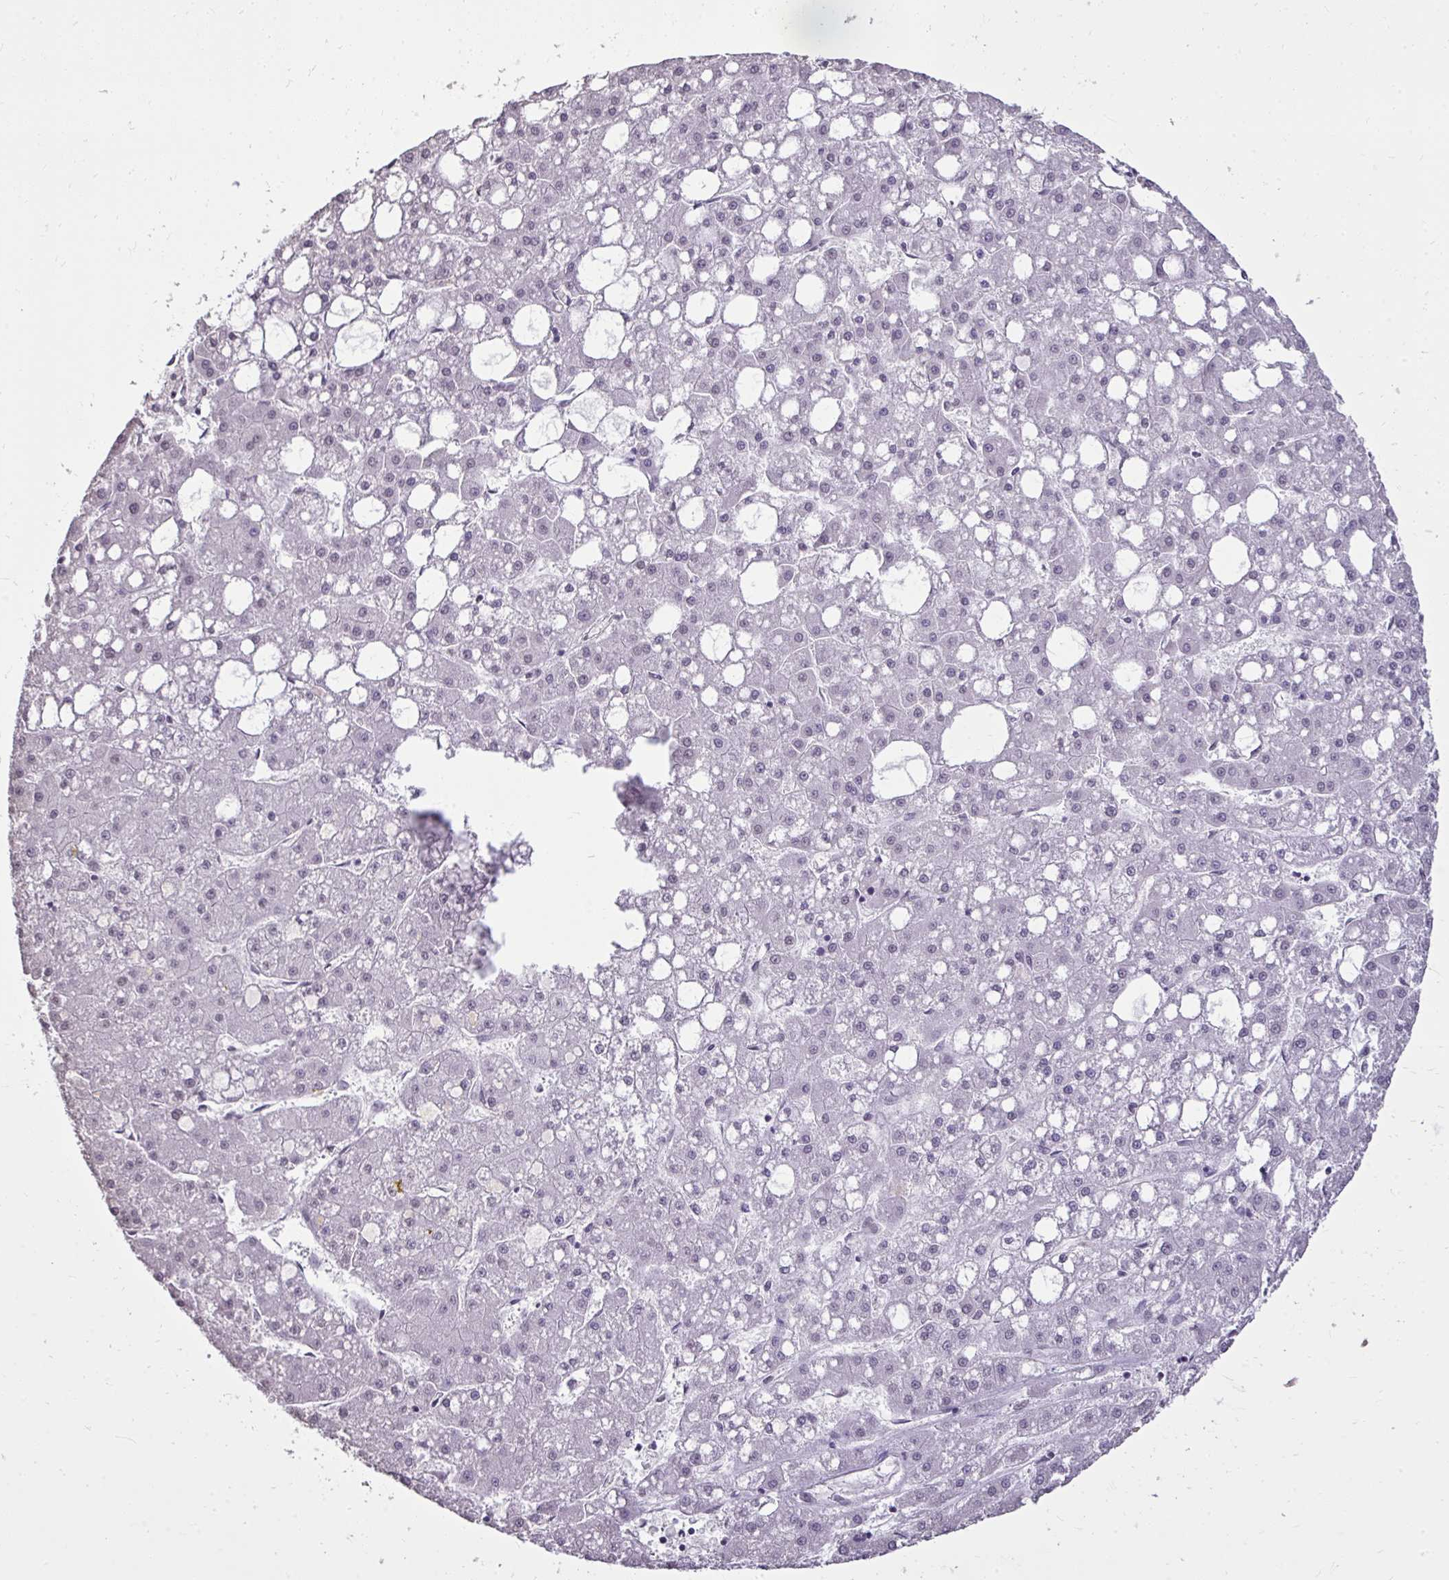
{"staining": {"intensity": "negative", "quantity": "none", "location": "none"}, "tissue": "liver cancer", "cell_type": "Tumor cells", "image_type": "cancer", "snomed": [{"axis": "morphology", "description": "Carcinoma, Hepatocellular, NOS"}, {"axis": "topography", "description": "Liver"}], "caption": "Tumor cells show no significant positivity in liver cancer.", "gene": "NPPA", "patient": {"sex": "male", "age": 67}}